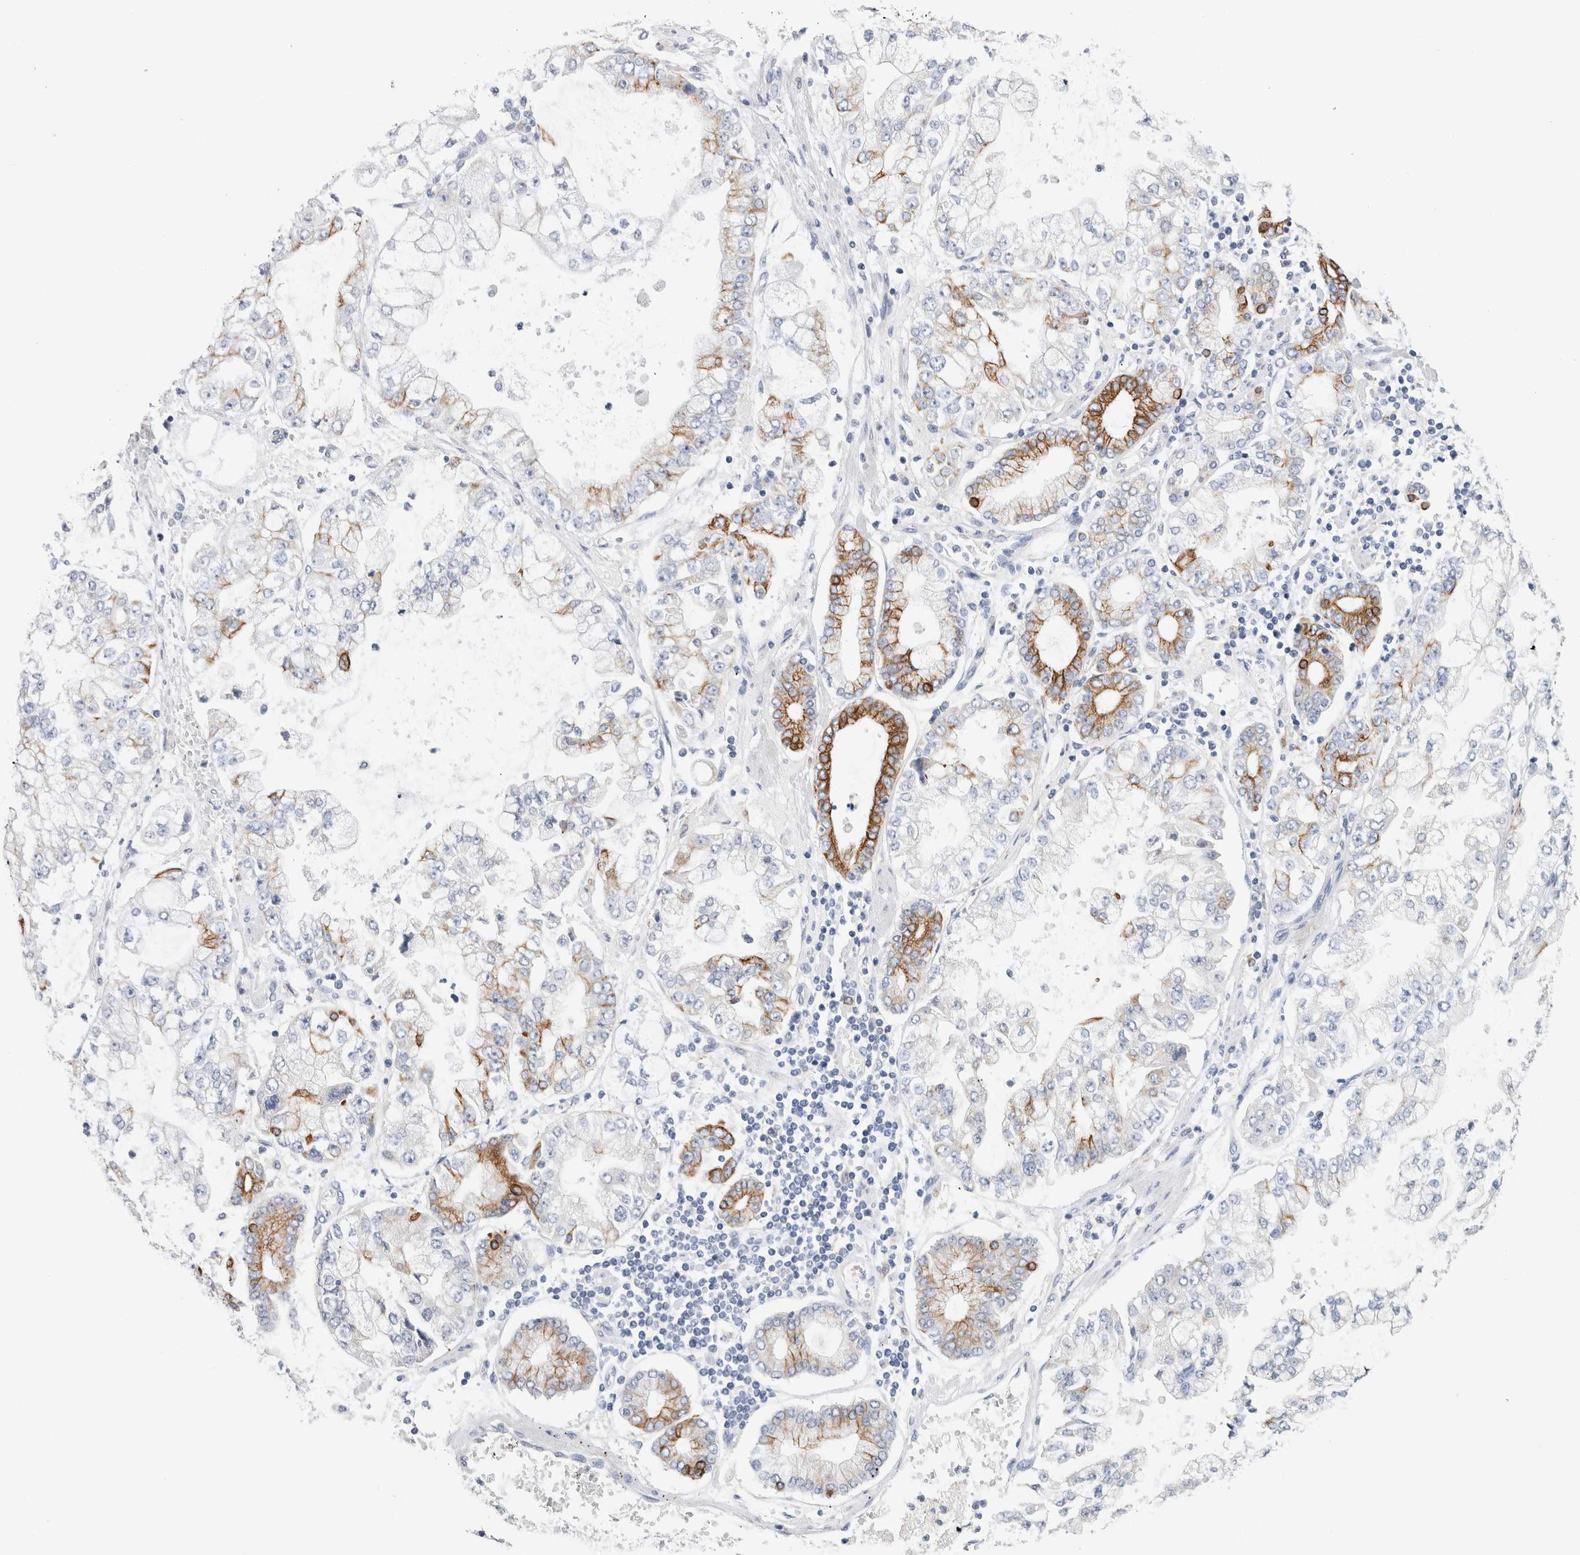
{"staining": {"intensity": "strong", "quantity": "<25%", "location": "cytoplasmic/membranous"}, "tissue": "stomach cancer", "cell_type": "Tumor cells", "image_type": "cancer", "snomed": [{"axis": "morphology", "description": "Adenocarcinoma, NOS"}, {"axis": "topography", "description": "Stomach"}], "caption": "Strong cytoplasmic/membranous protein expression is seen in approximately <25% of tumor cells in stomach cancer (adenocarcinoma).", "gene": "SLC20A2", "patient": {"sex": "male", "age": 76}}